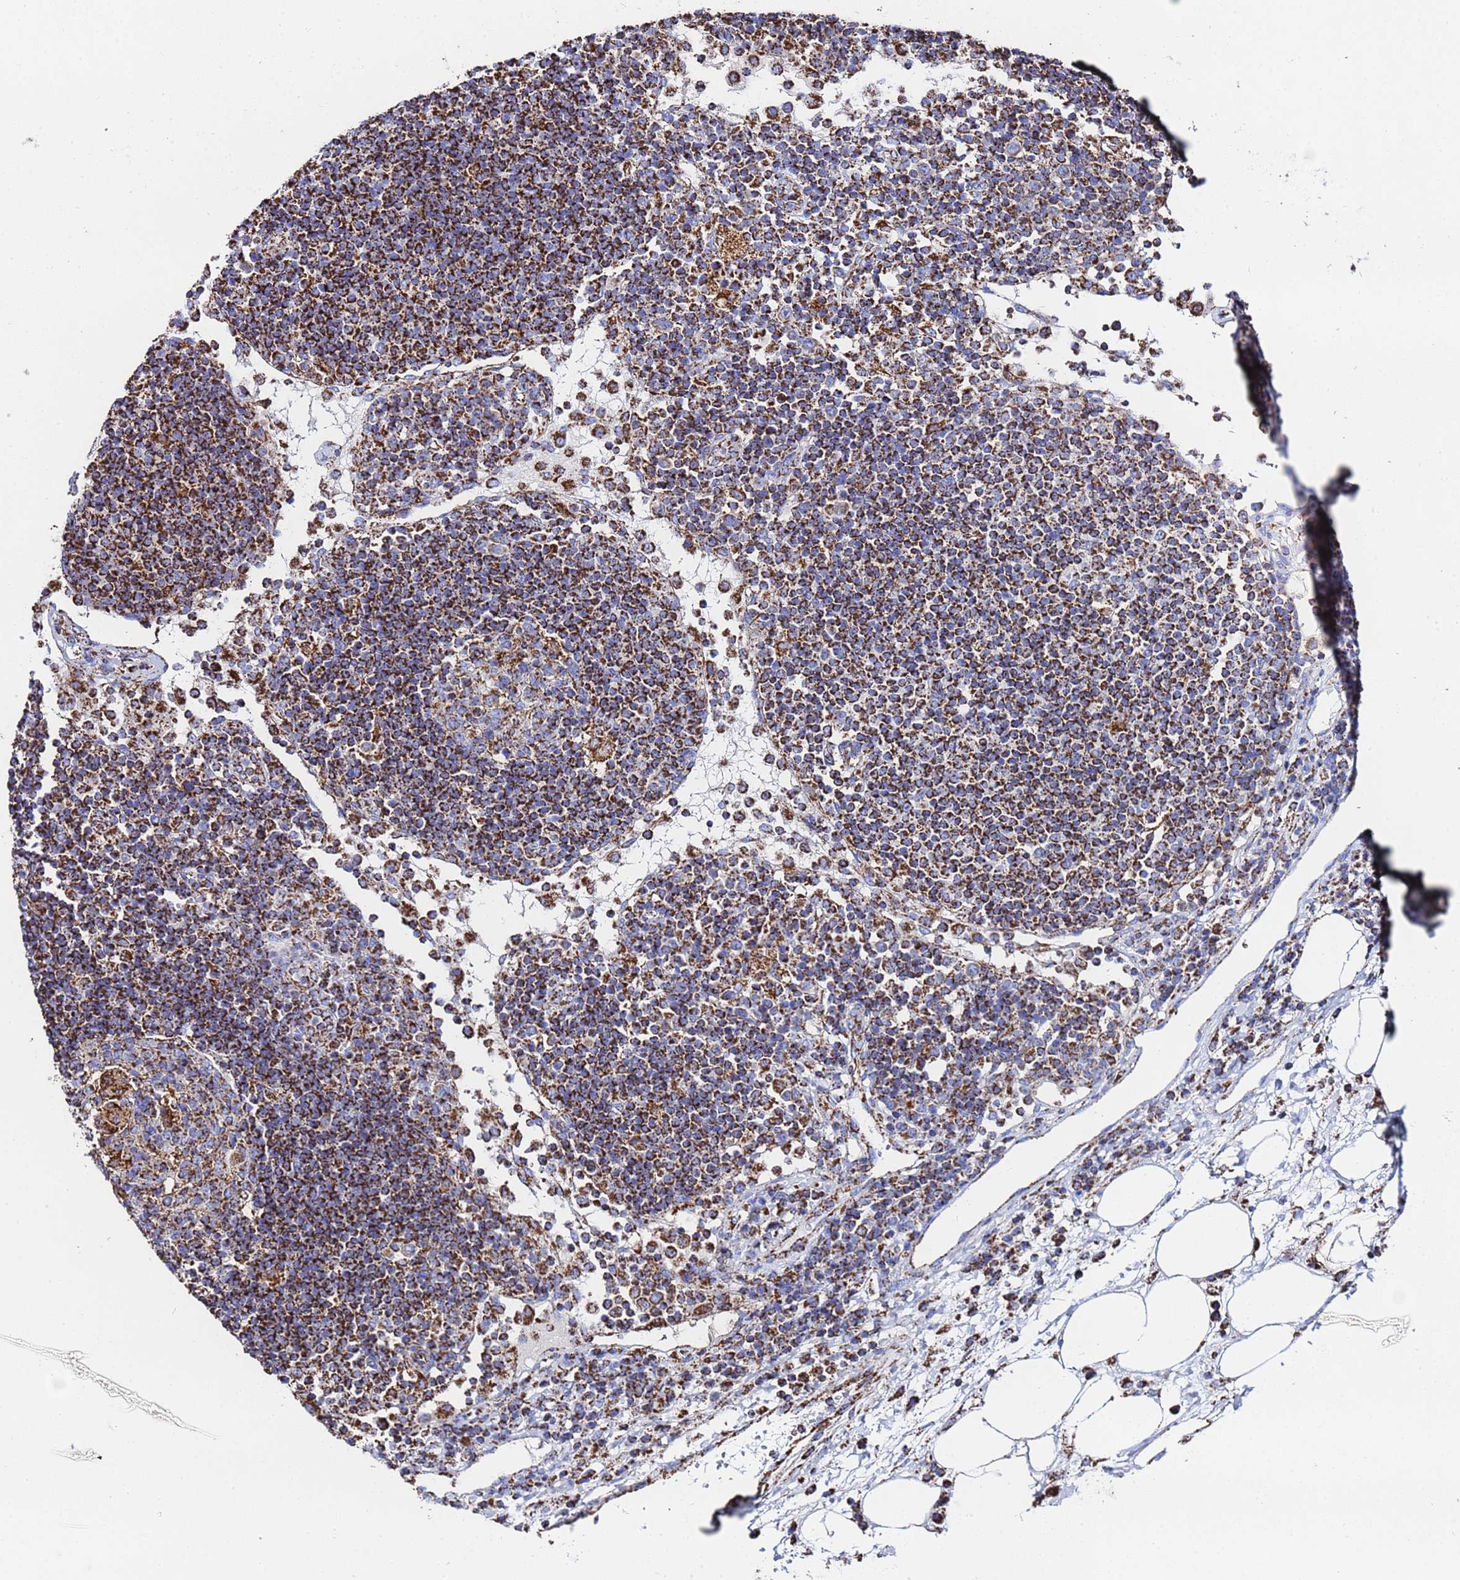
{"staining": {"intensity": "strong", "quantity": ">75%", "location": "cytoplasmic/membranous"}, "tissue": "lymph node", "cell_type": "Germinal center cells", "image_type": "normal", "snomed": [{"axis": "morphology", "description": "Normal tissue, NOS"}, {"axis": "topography", "description": "Lymph node"}], "caption": "Protein expression by immunohistochemistry shows strong cytoplasmic/membranous expression in approximately >75% of germinal center cells in benign lymph node. (DAB (3,3'-diaminobenzidine) IHC with brightfield microscopy, high magnification).", "gene": "GLUD1", "patient": {"sex": "female", "age": 53}}